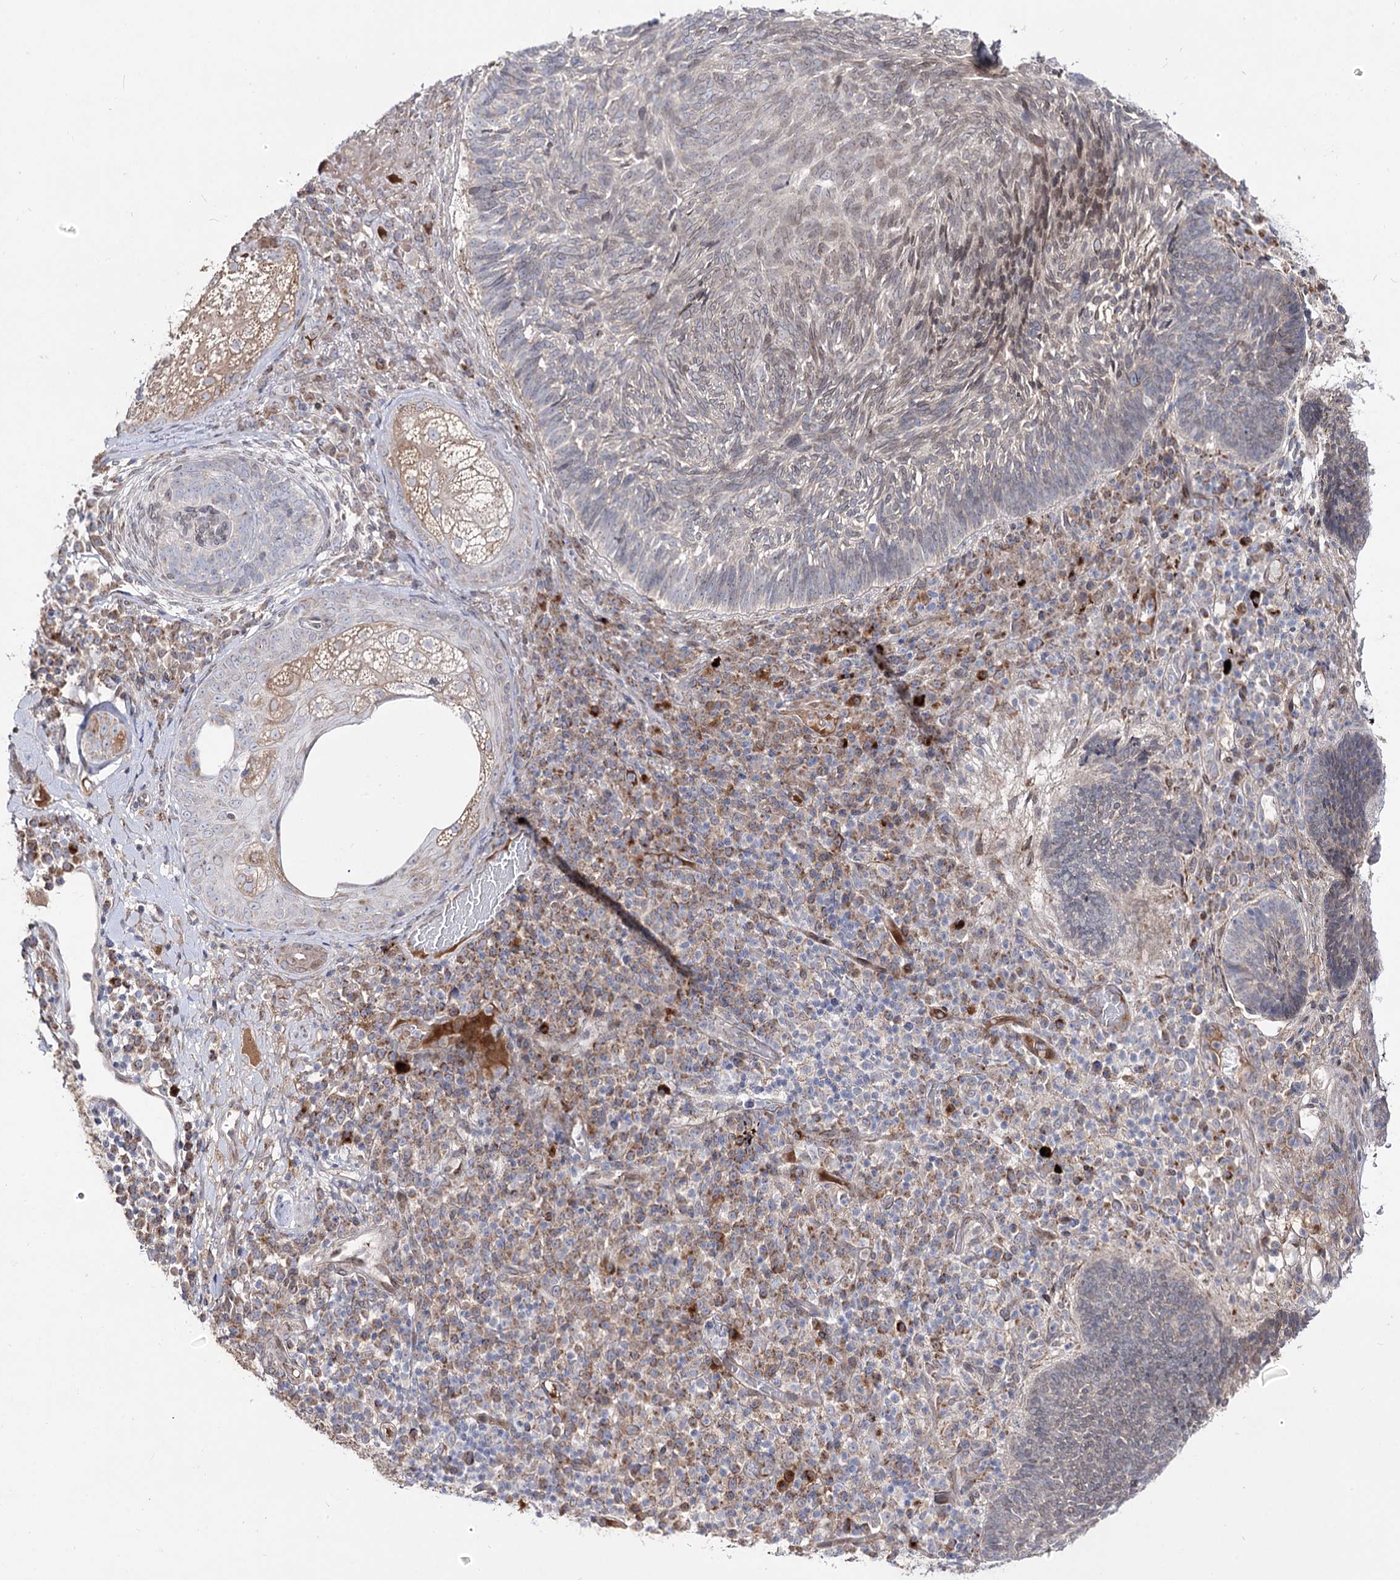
{"staining": {"intensity": "weak", "quantity": "<25%", "location": "nuclear"}, "tissue": "skin cancer", "cell_type": "Tumor cells", "image_type": "cancer", "snomed": [{"axis": "morphology", "description": "Basal cell carcinoma"}, {"axis": "topography", "description": "Skin"}], "caption": "High power microscopy photomicrograph of an IHC photomicrograph of basal cell carcinoma (skin), revealing no significant staining in tumor cells. (DAB (3,3'-diaminobenzidine) immunohistochemistry (IHC), high magnification).", "gene": "C11orf80", "patient": {"sex": "male", "age": 88}}